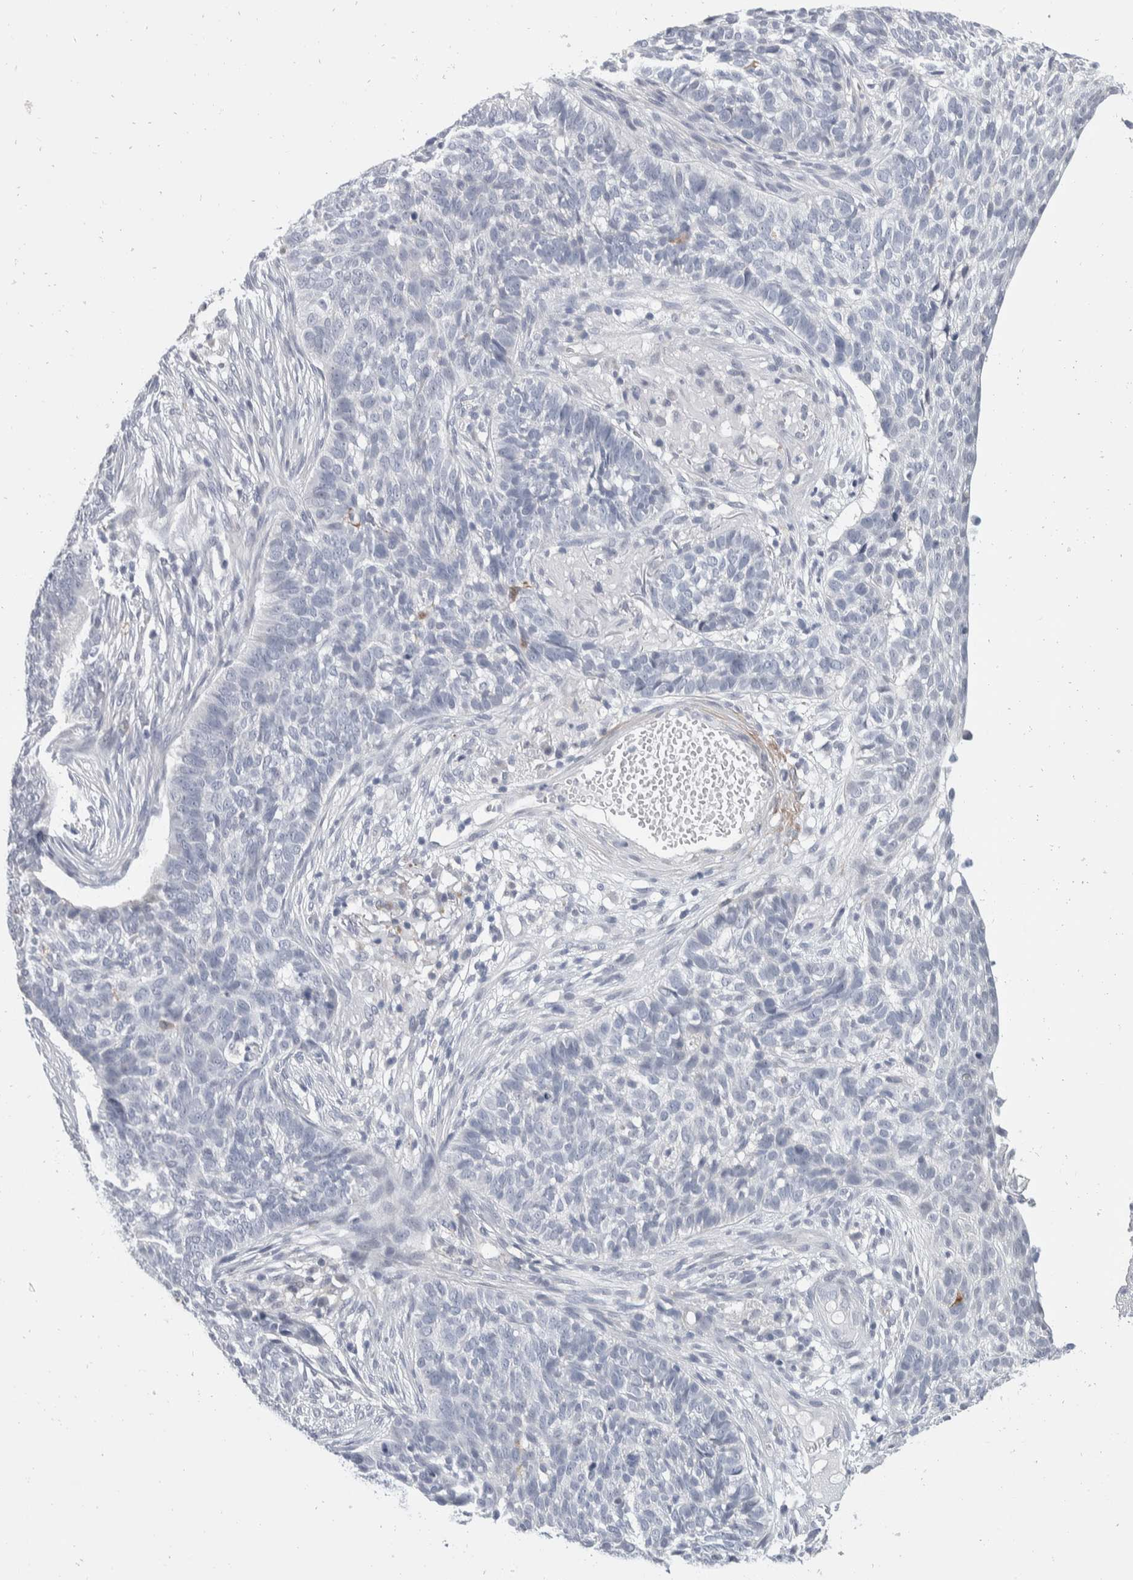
{"staining": {"intensity": "negative", "quantity": "none", "location": "none"}, "tissue": "skin cancer", "cell_type": "Tumor cells", "image_type": "cancer", "snomed": [{"axis": "morphology", "description": "Basal cell carcinoma"}, {"axis": "topography", "description": "Skin"}], "caption": "Immunohistochemical staining of human basal cell carcinoma (skin) displays no significant expression in tumor cells.", "gene": "CATSPERD", "patient": {"sex": "male", "age": 85}}